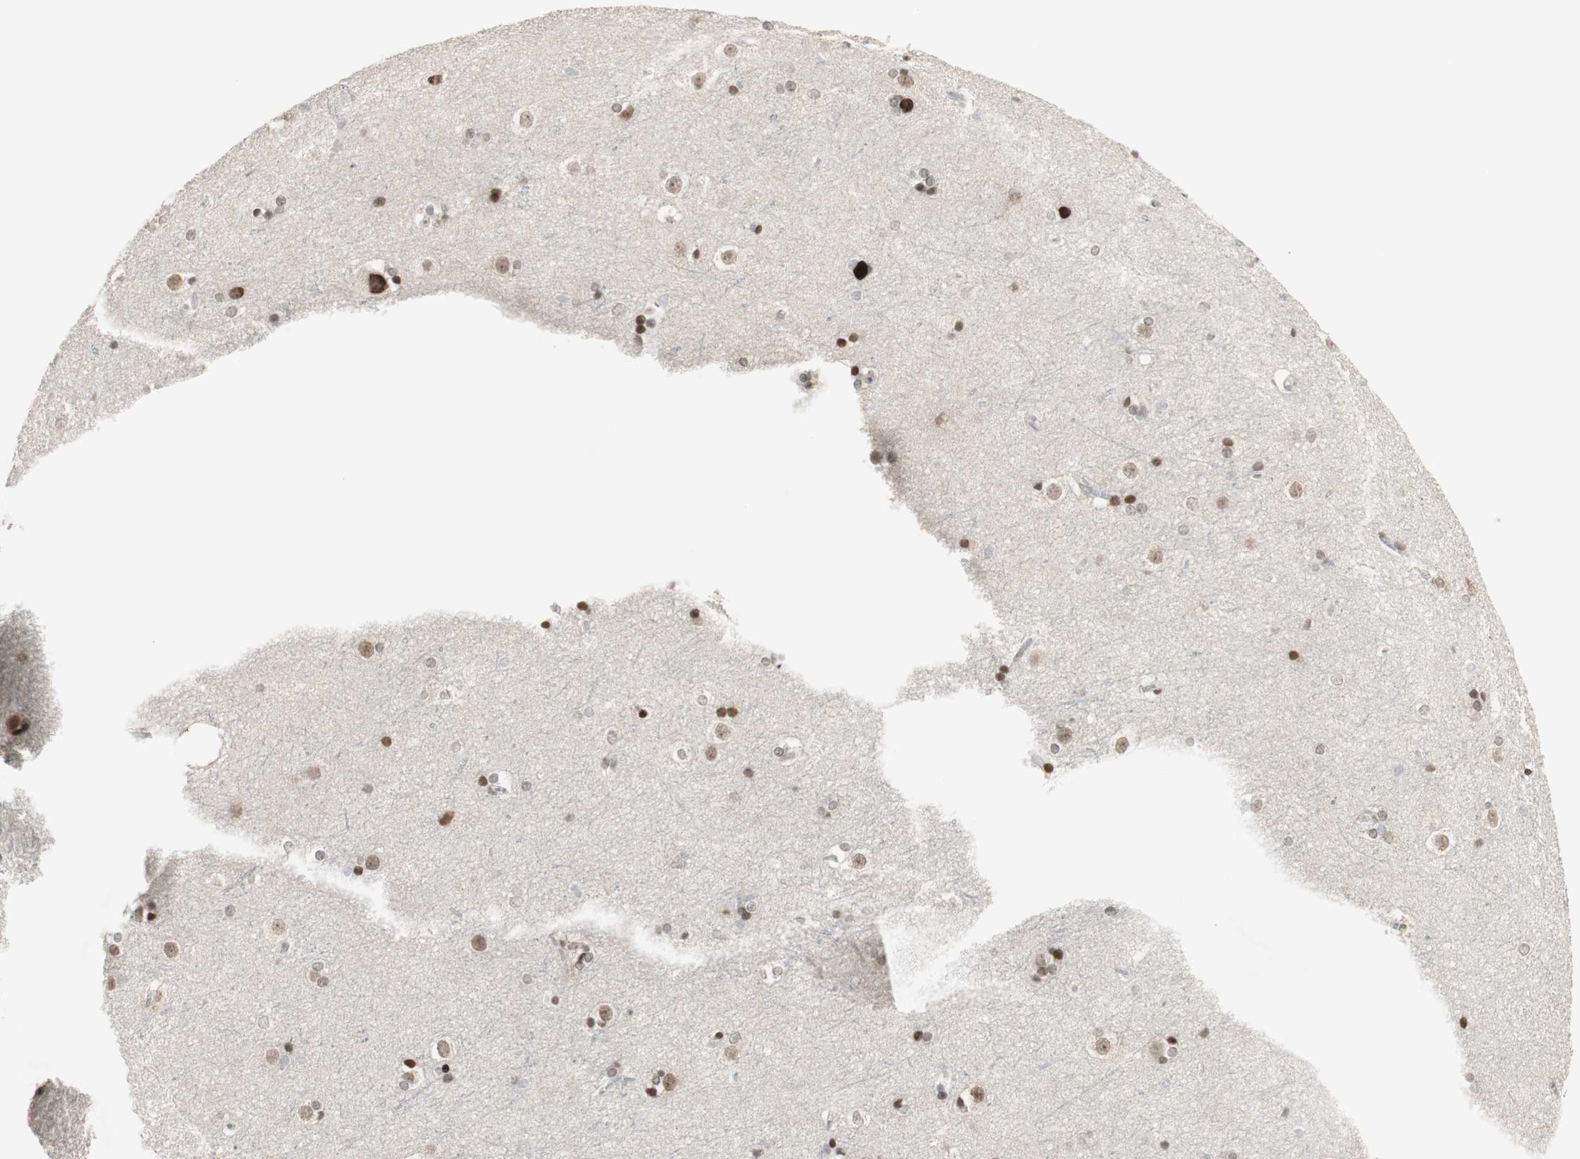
{"staining": {"intensity": "strong", "quantity": ">75%", "location": "nuclear"}, "tissue": "caudate", "cell_type": "Glial cells", "image_type": "normal", "snomed": [{"axis": "morphology", "description": "Normal tissue, NOS"}, {"axis": "topography", "description": "Lateral ventricle wall"}], "caption": "A high-resolution image shows immunohistochemistry (IHC) staining of unremarkable caudate, which exhibits strong nuclear expression in approximately >75% of glial cells. The staining was performed using DAB (3,3'-diaminobenzidine) to visualize the protein expression in brown, while the nuclei were stained in blue with hematoxylin (Magnification: 20x).", "gene": "C1orf116", "patient": {"sex": "female", "age": 19}}